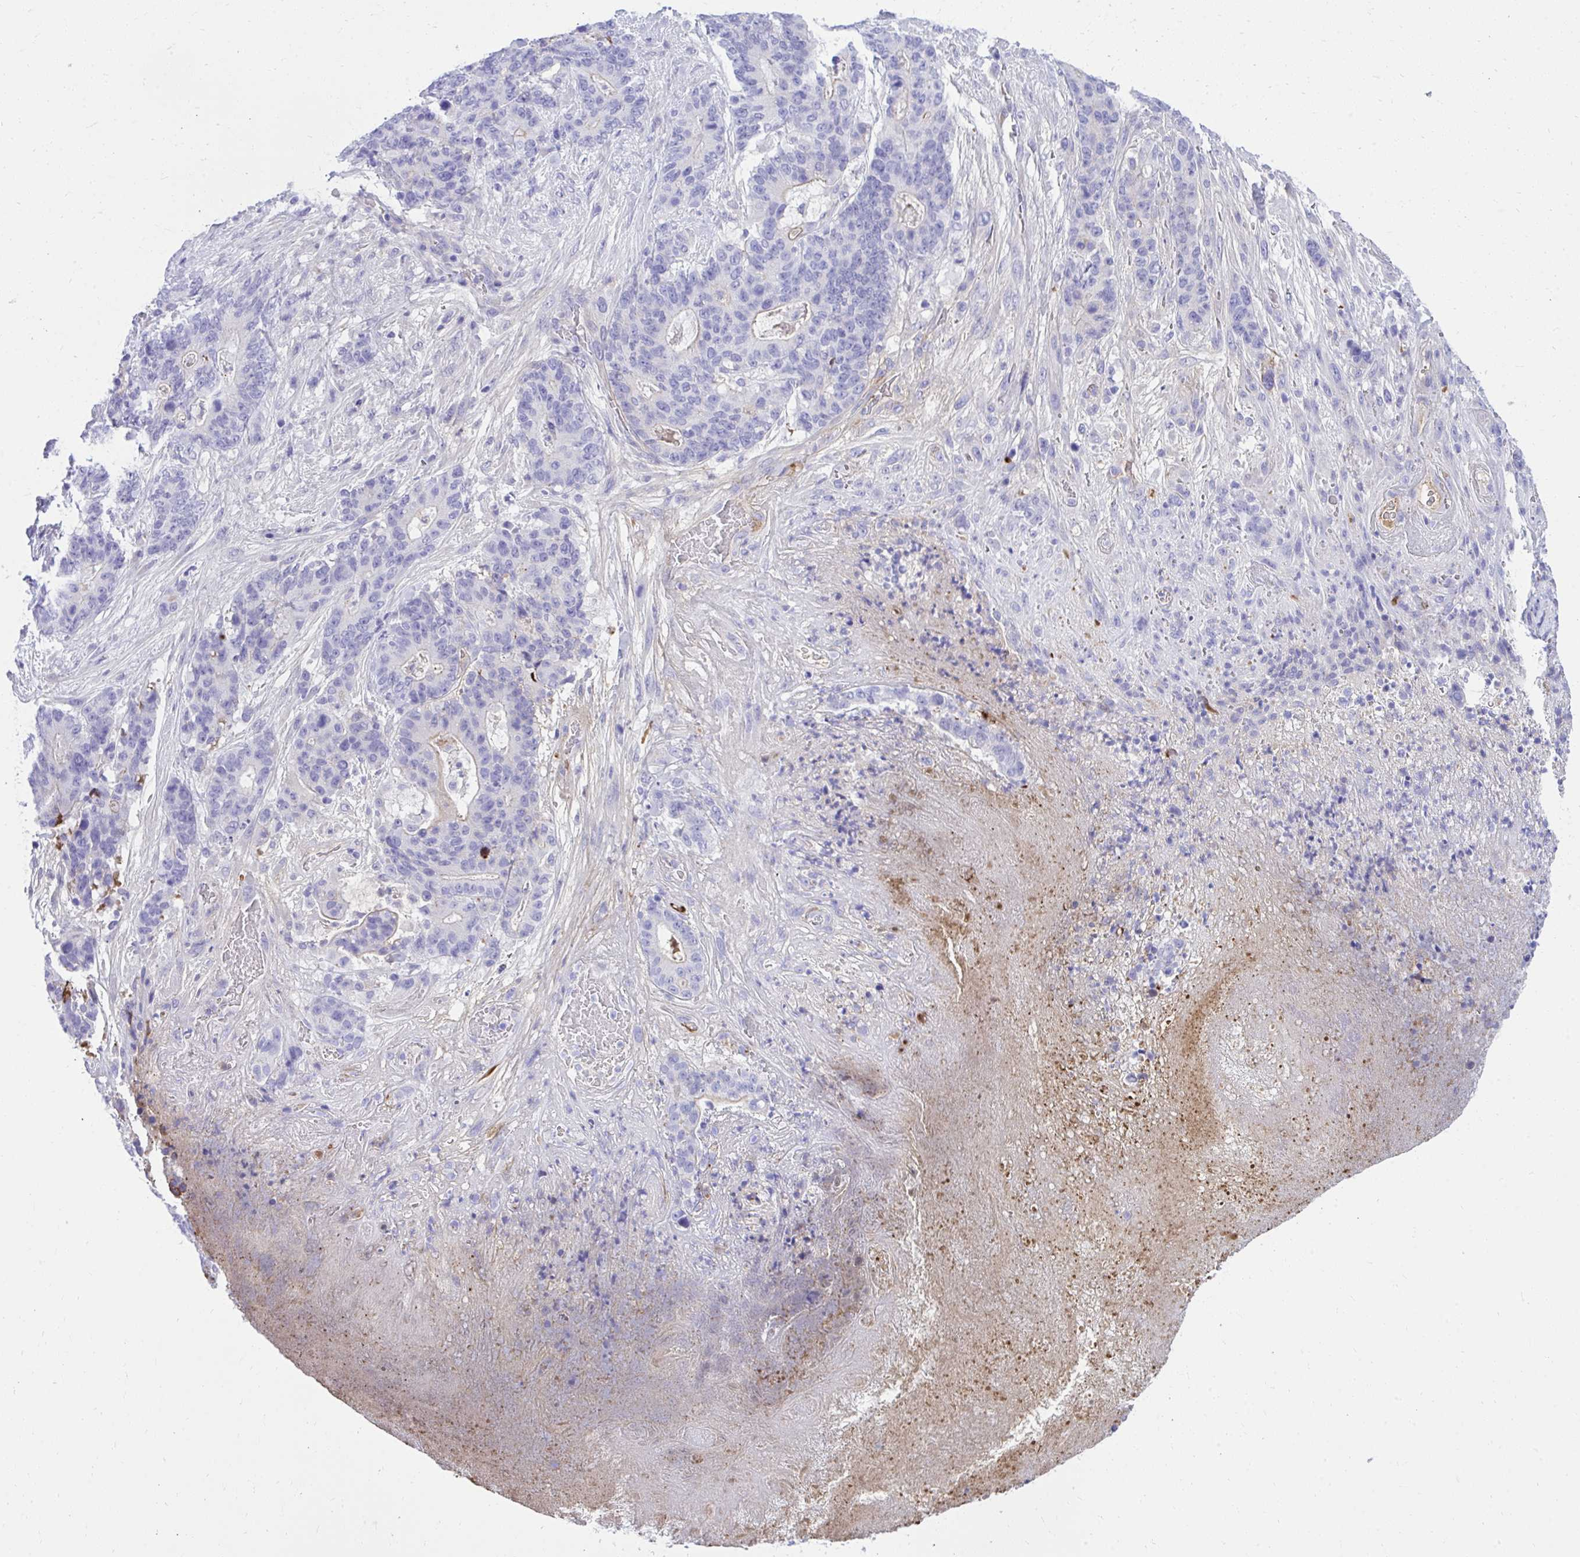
{"staining": {"intensity": "negative", "quantity": "none", "location": "none"}, "tissue": "stomach cancer", "cell_type": "Tumor cells", "image_type": "cancer", "snomed": [{"axis": "morphology", "description": "Normal tissue, NOS"}, {"axis": "morphology", "description": "Adenocarcinoma, NOS"}, {"axis": "topography", "description": "Stomach"}], "caption": "IHC of adenocarcinoma (stomach) exhibits no positivity in tumor cells.", "gene": "HRG", "patient": {"sex": "female", "age": 64}}